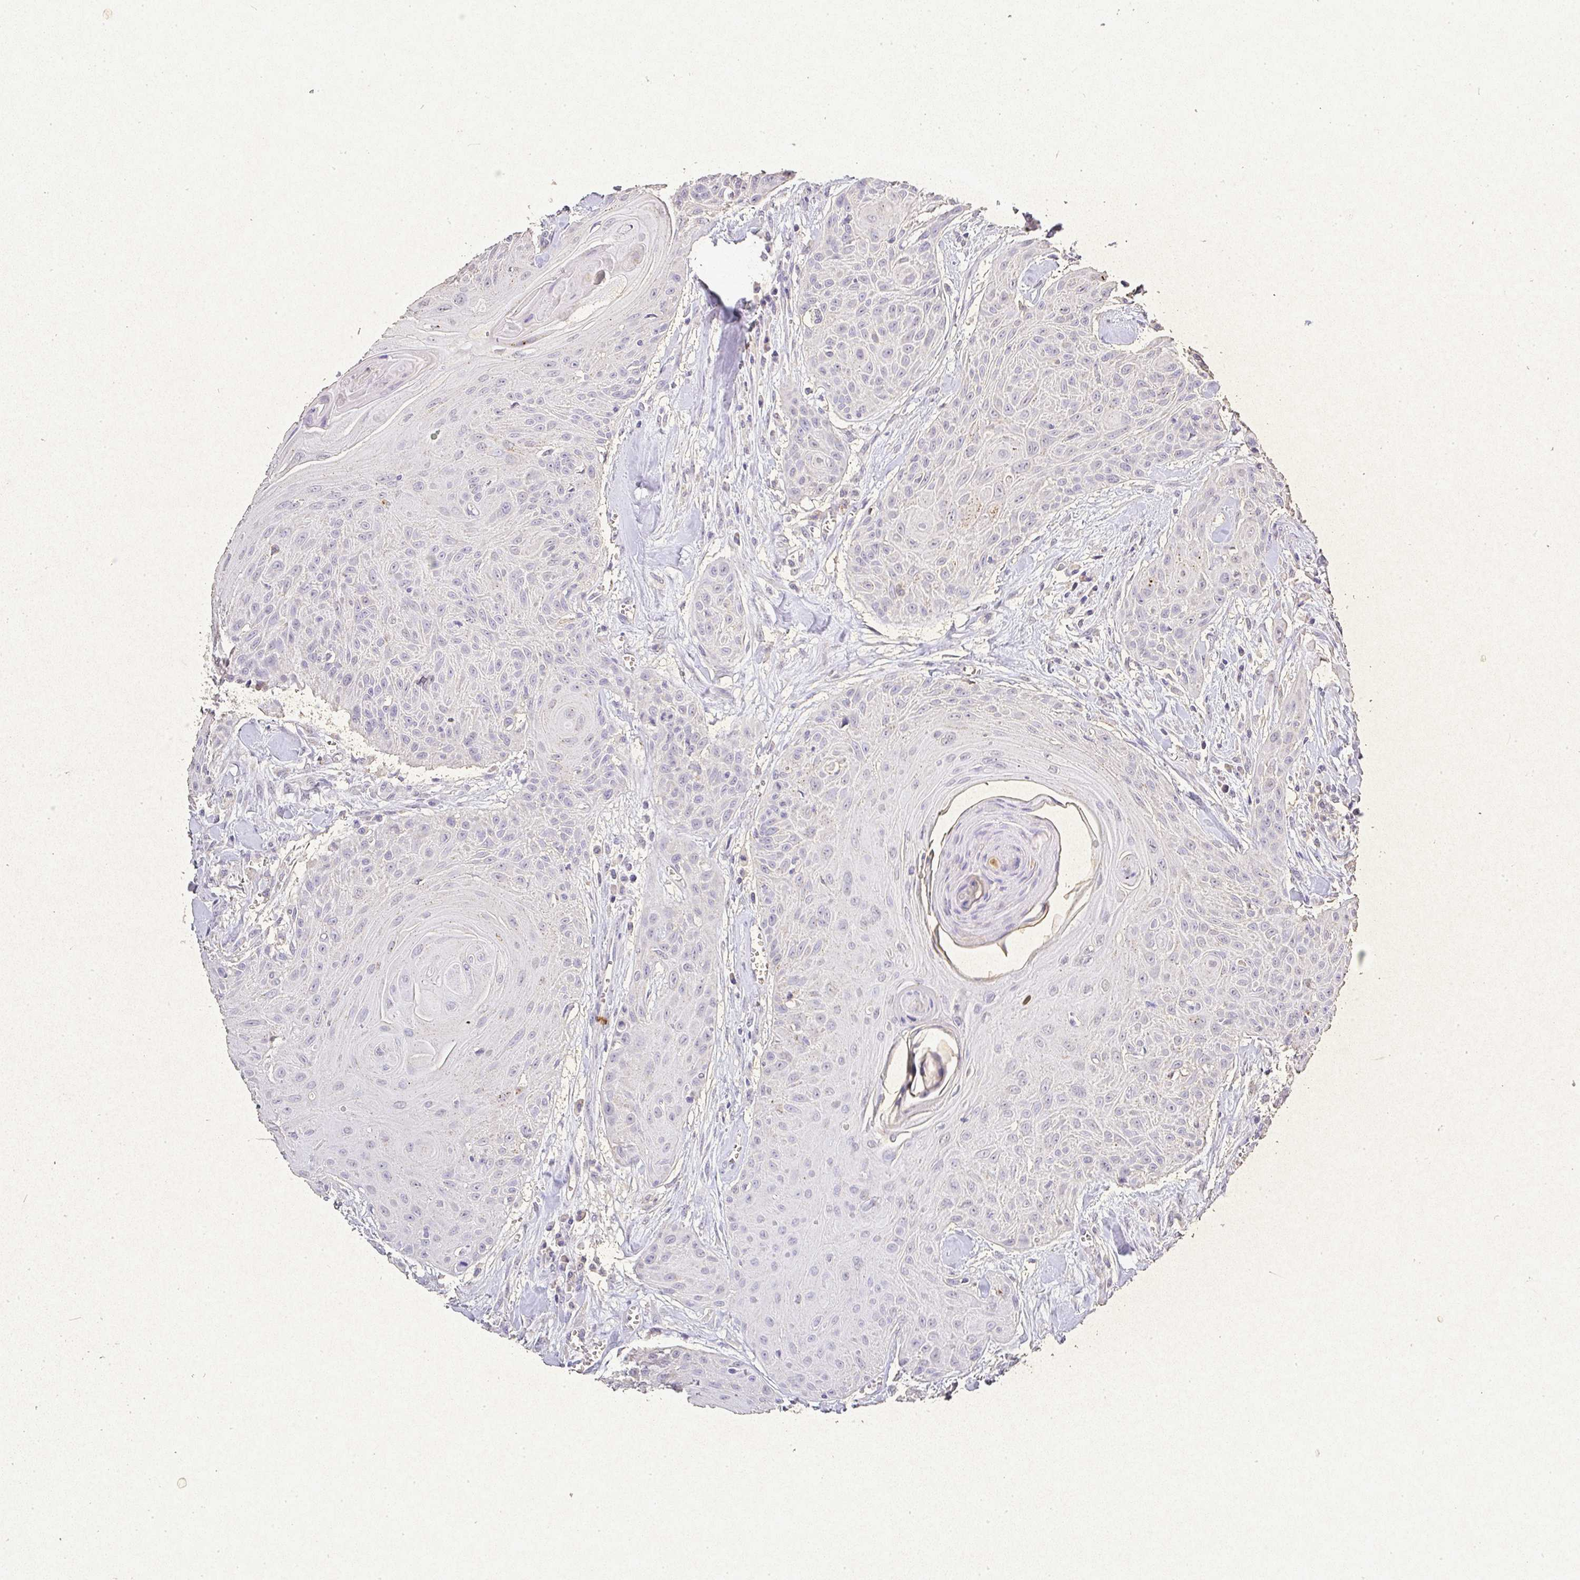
{"staining": {"intensity": "negative", "quantity": "none", "location": "none"}, "tissue": "head and neck cancer", "cell_type": "Tumor cells", "image_type": "cancer", "snomed": [{"axis": "morphology", "description": "Squamous cell carcinoma, NOS"}, {"axis": "topography", "description": "Lymph node"}, {"axis": "topography", "description": "Salivary gland"}, {"axis": "topography", "description": "Head-Neck"}], "caption": "An immunohistochemistry (IHC) image of head and neck cancer (squamous cell carcinoma) is shown. There is no staining in tumor cells of head and neck cancer (squamous cell carcinoma). (Stains: DAB IHC with hematoxylin counter stain, Microscopy: brightfield microscopy at high magnification).", "gene": "RPS2", "patient": {"sex": "female", "age": 74}}